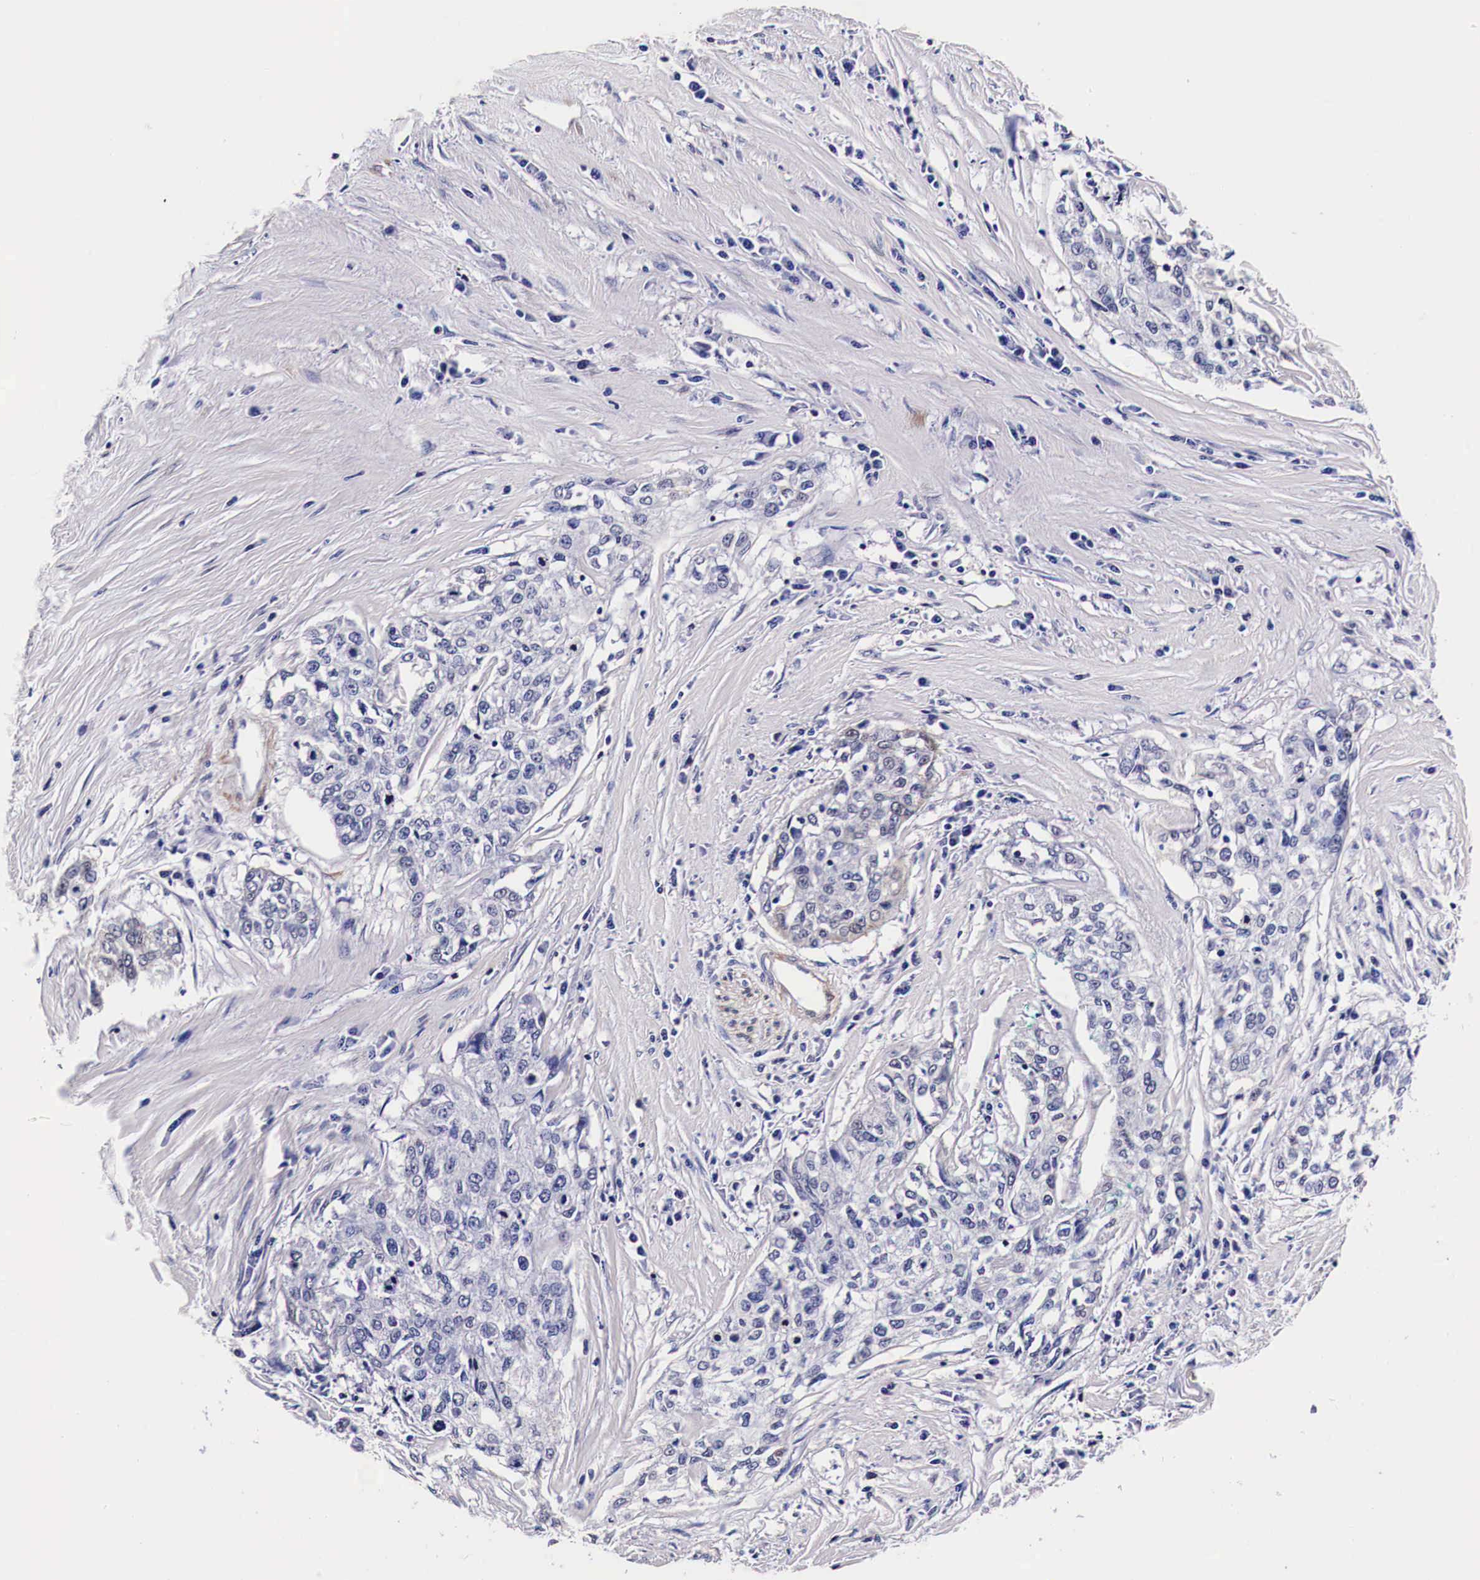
{"staining": {"intensity": "negative", "quantity": "none", "location": "none"}, "tissue": "cervical cancer", "cell_type": "Tumor cells", "image_type": "cancer", "snomed": [{"axis": "morphology", "description": "Squamous cell carcinoma, NOS"}, {"axis": "topography", "description": "Cervix"}], "caption": "Image shows no significant protein staining in tumor cells of cervical cancer (squamous cell carcinoma).", "gene": "HSPB1", "patient": {"sex": "female", "age": 57}}